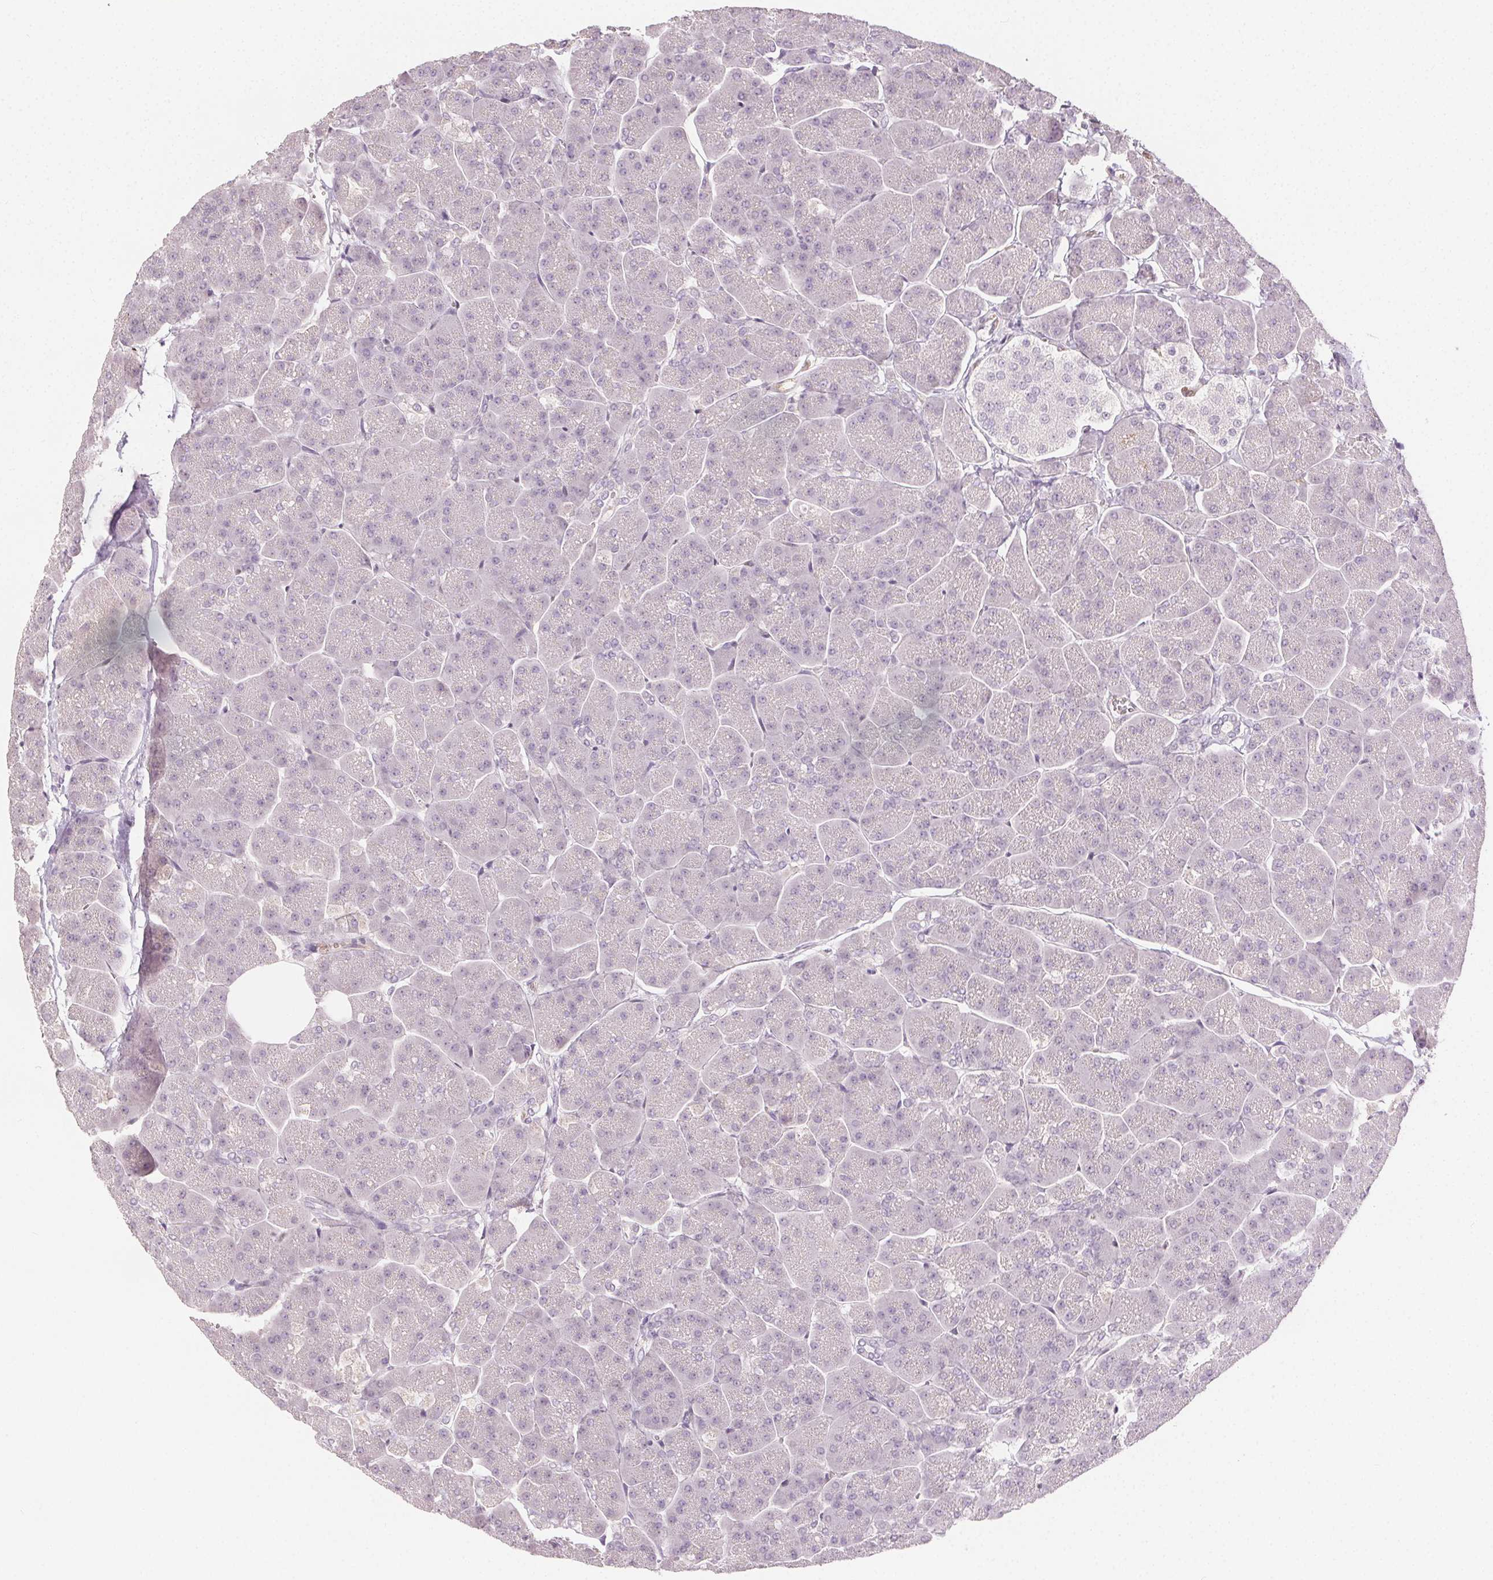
{"staining": {"intensity": "negative", "quantity": "none", "location": "none"}, "tissue": "pancreas", "cell_type": "Exocrine glandular cells", "image_type": "normal", "snomed": [{"axis": "morphology", "description": "Normal tissue, NOS"}, {"axis": "topography", "description": "Pancreas"}, {"axis": "topography", "description": "Peripheral nerve tissue"}], "caption": "Protein analysis of unremarkable pancreas displays no significant staining in exocrine glandular cells. Brightfield microscopy of immunohistochemistry (IHC) stained with DAB (brown) and hematoxylin (blue), captured at high magnification.", "gene": "PODXL", "patient": {"sex": "male", "age": 54}}